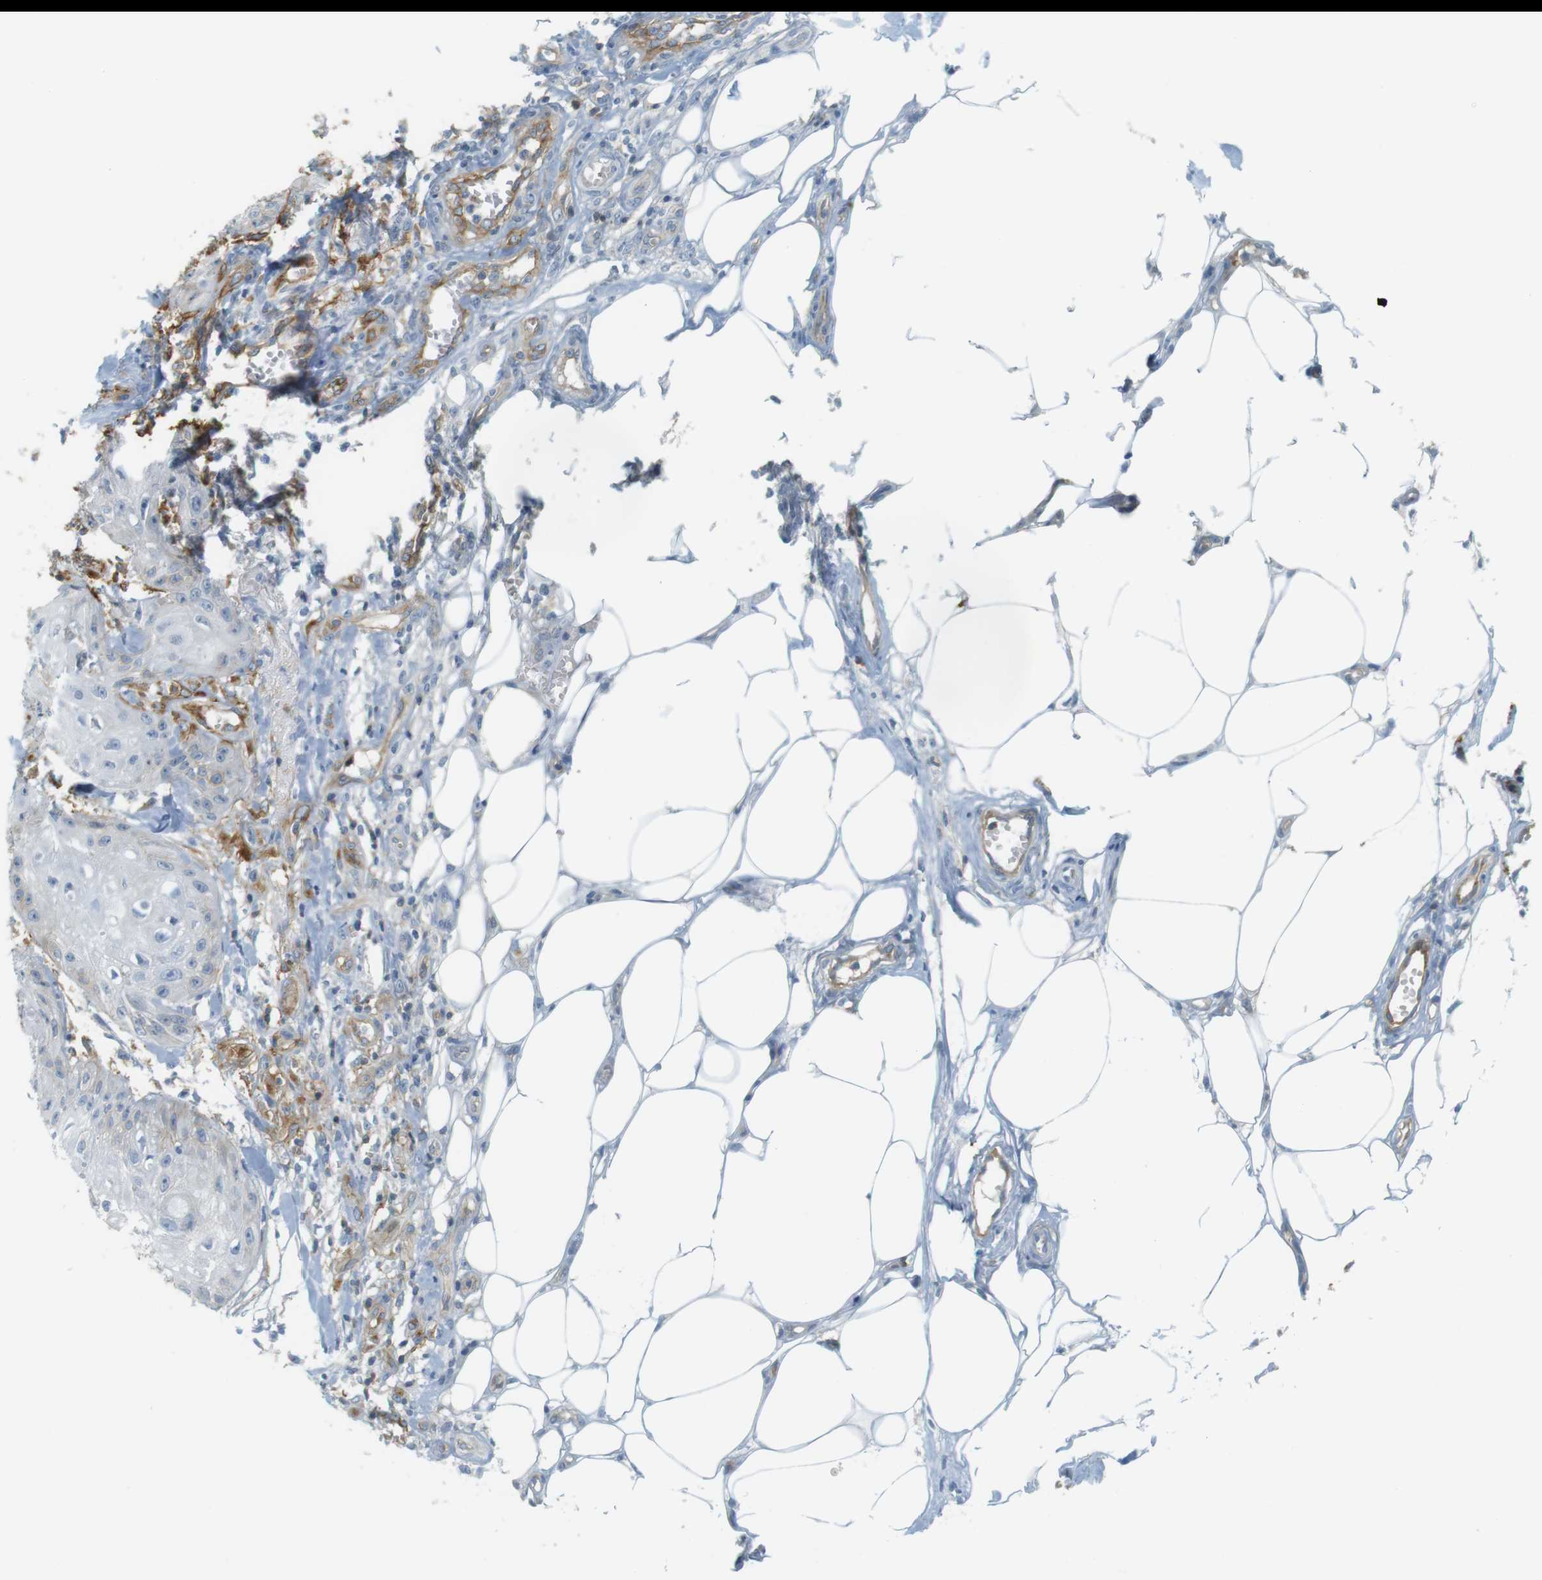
{"staining": {"intensity": "negative", "quantity": "none", "location": "none"}, "tissue": "skin cancer", "cell_type": "Tumor cells", "image_type": "cancer", "snomed": [{"axis": "morphology", "description": "Squamous cell carcinoma, NOS"}, {"axis": "topography", "description": "Skin"}], "caption": "This photomicrograph is of skin squamous cell carcinoma stained with IHC to label a protein in brown with the nuclei are counter-stained blue. There is no expression in tumor cells.", "gene": "F2R", "patient": {"sex": "male", "age": 74}}